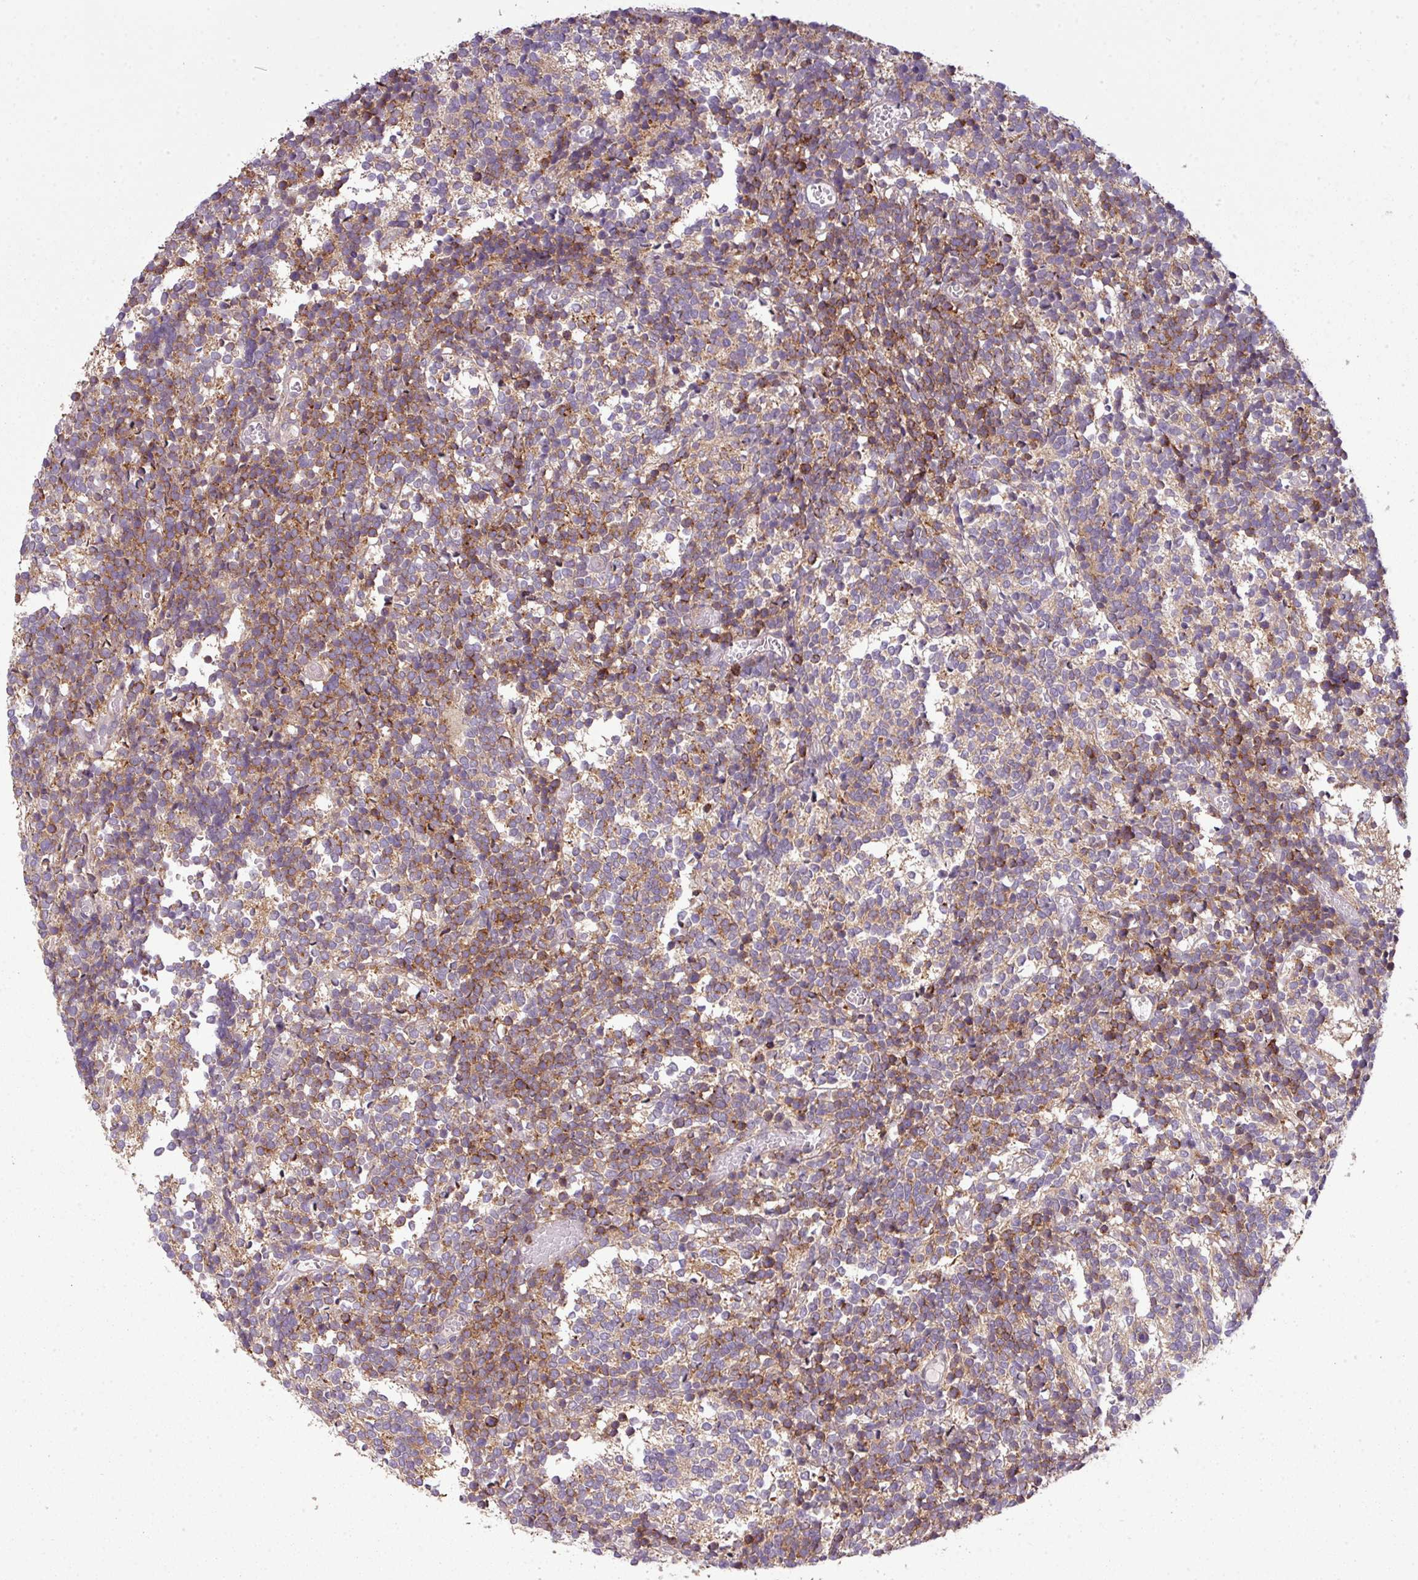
{"staining": {"intensity": "moderate", "quantity": "25%-75%", "location": "cytoplasmic/membranous"}, "tissue": "glioma", "cell_type": "Tumor cells", "image_type": "cancer", "snomed": [{"axis": "morphology", "description": "Glioma, malignant, Low grade"}, {"axis": "topography", "description": "Brain"}], "caption": "Moderate cytoplasmic/membranous positivity for a protein is identified in about 25%-75% of tumor cells of glioma using immunohistochemistry (IHC).", "gene": "PAPLN", "patient": {"sex": "female", "age": 1}}